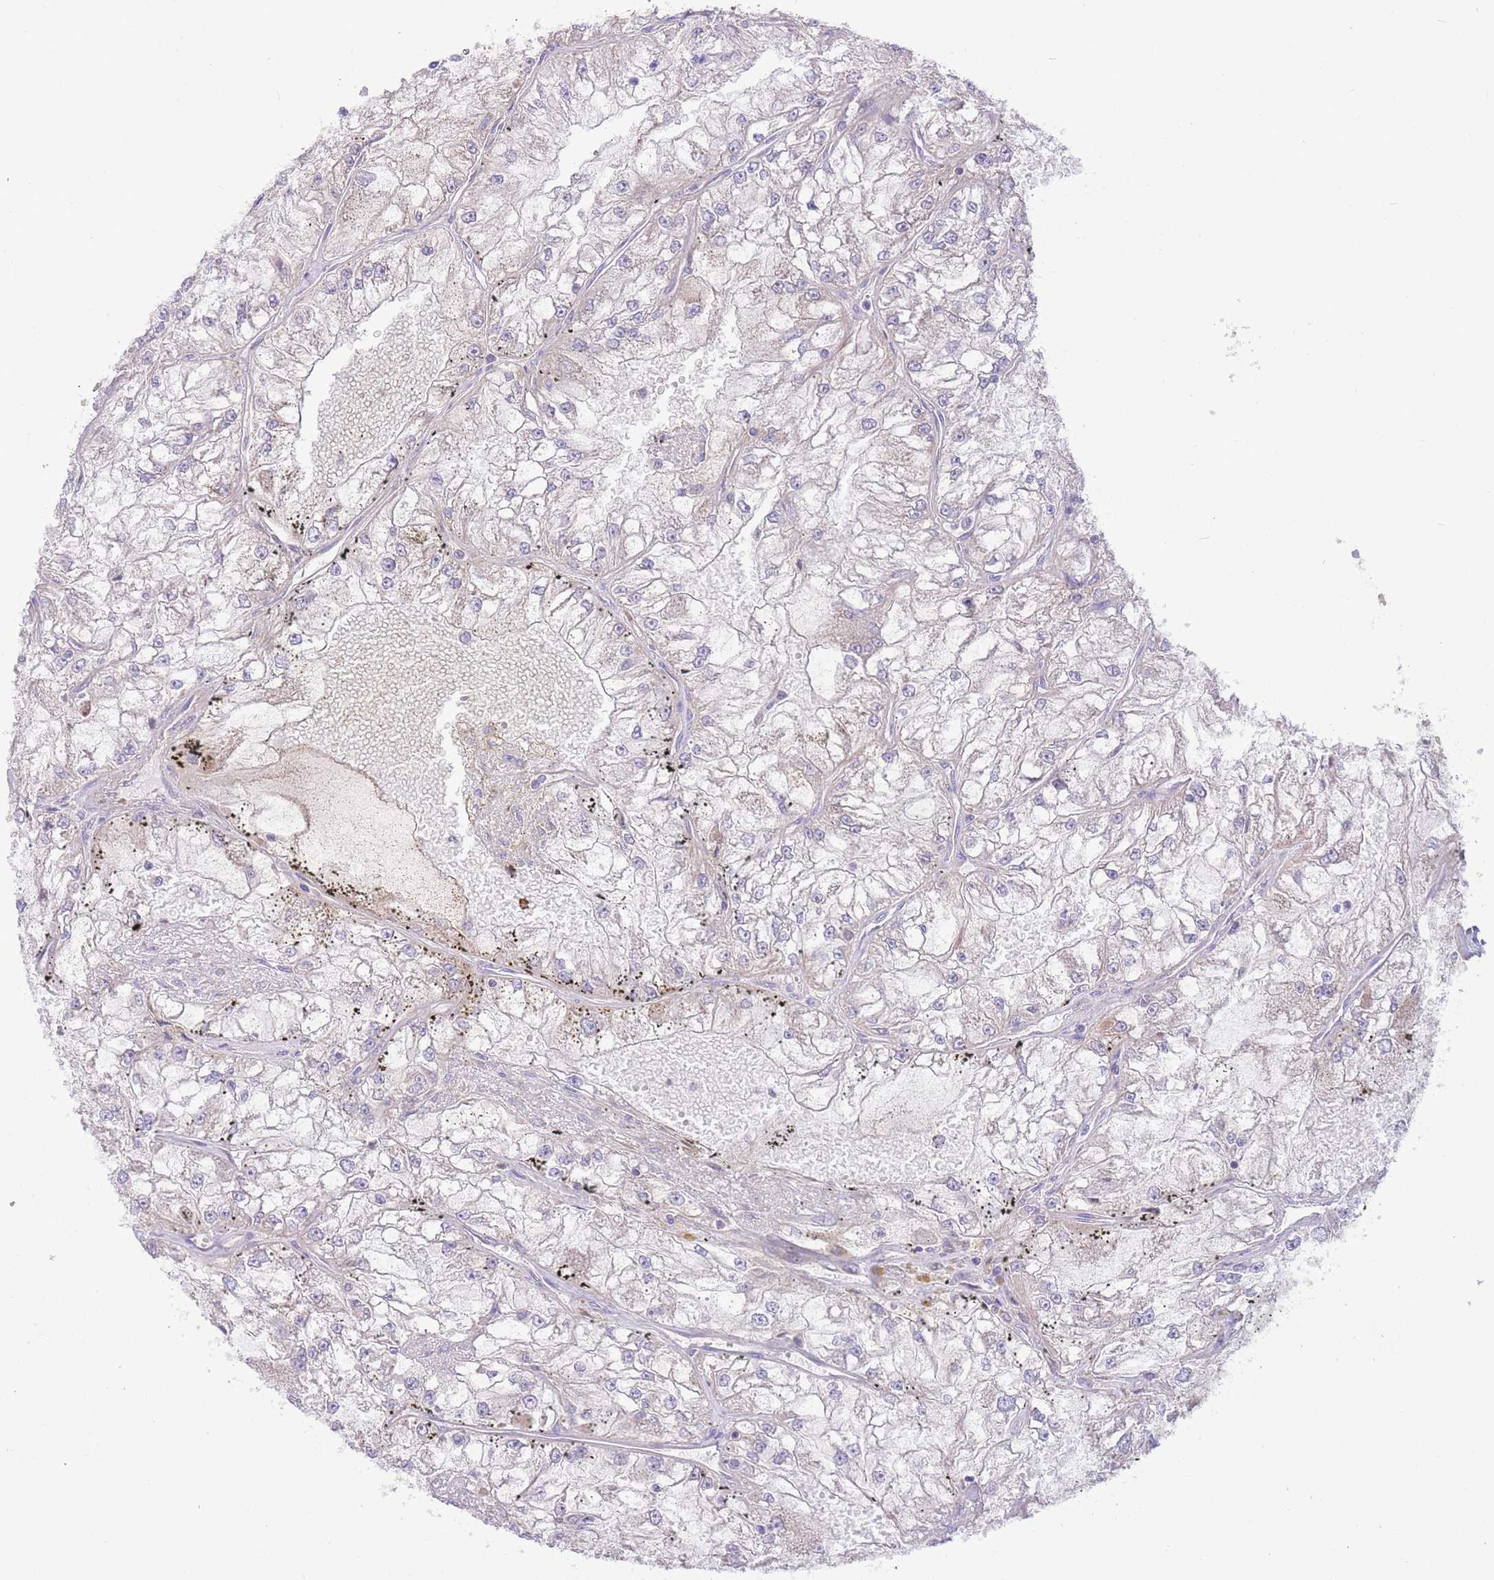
{"staining": {"intensity": "negative", "quantity": "none", "location": "none"}, "tissue": "renal cancer", "cell_type": "Tumor cells", "image_type": "cancer", "snomed": [{"axis": "morphology", "description": "Adenocarcinoma, NOS"}, {"axis": "topography", "description": "Kidney"}], "caption": "This micrograph is of renal cancer stained with IHC to label a protein in brown with the nuclei are counter-stained blue. There is no positivity in tumor cells.", "gene": "TOMM5", "patient": {"sex": "female", "age": 72}}